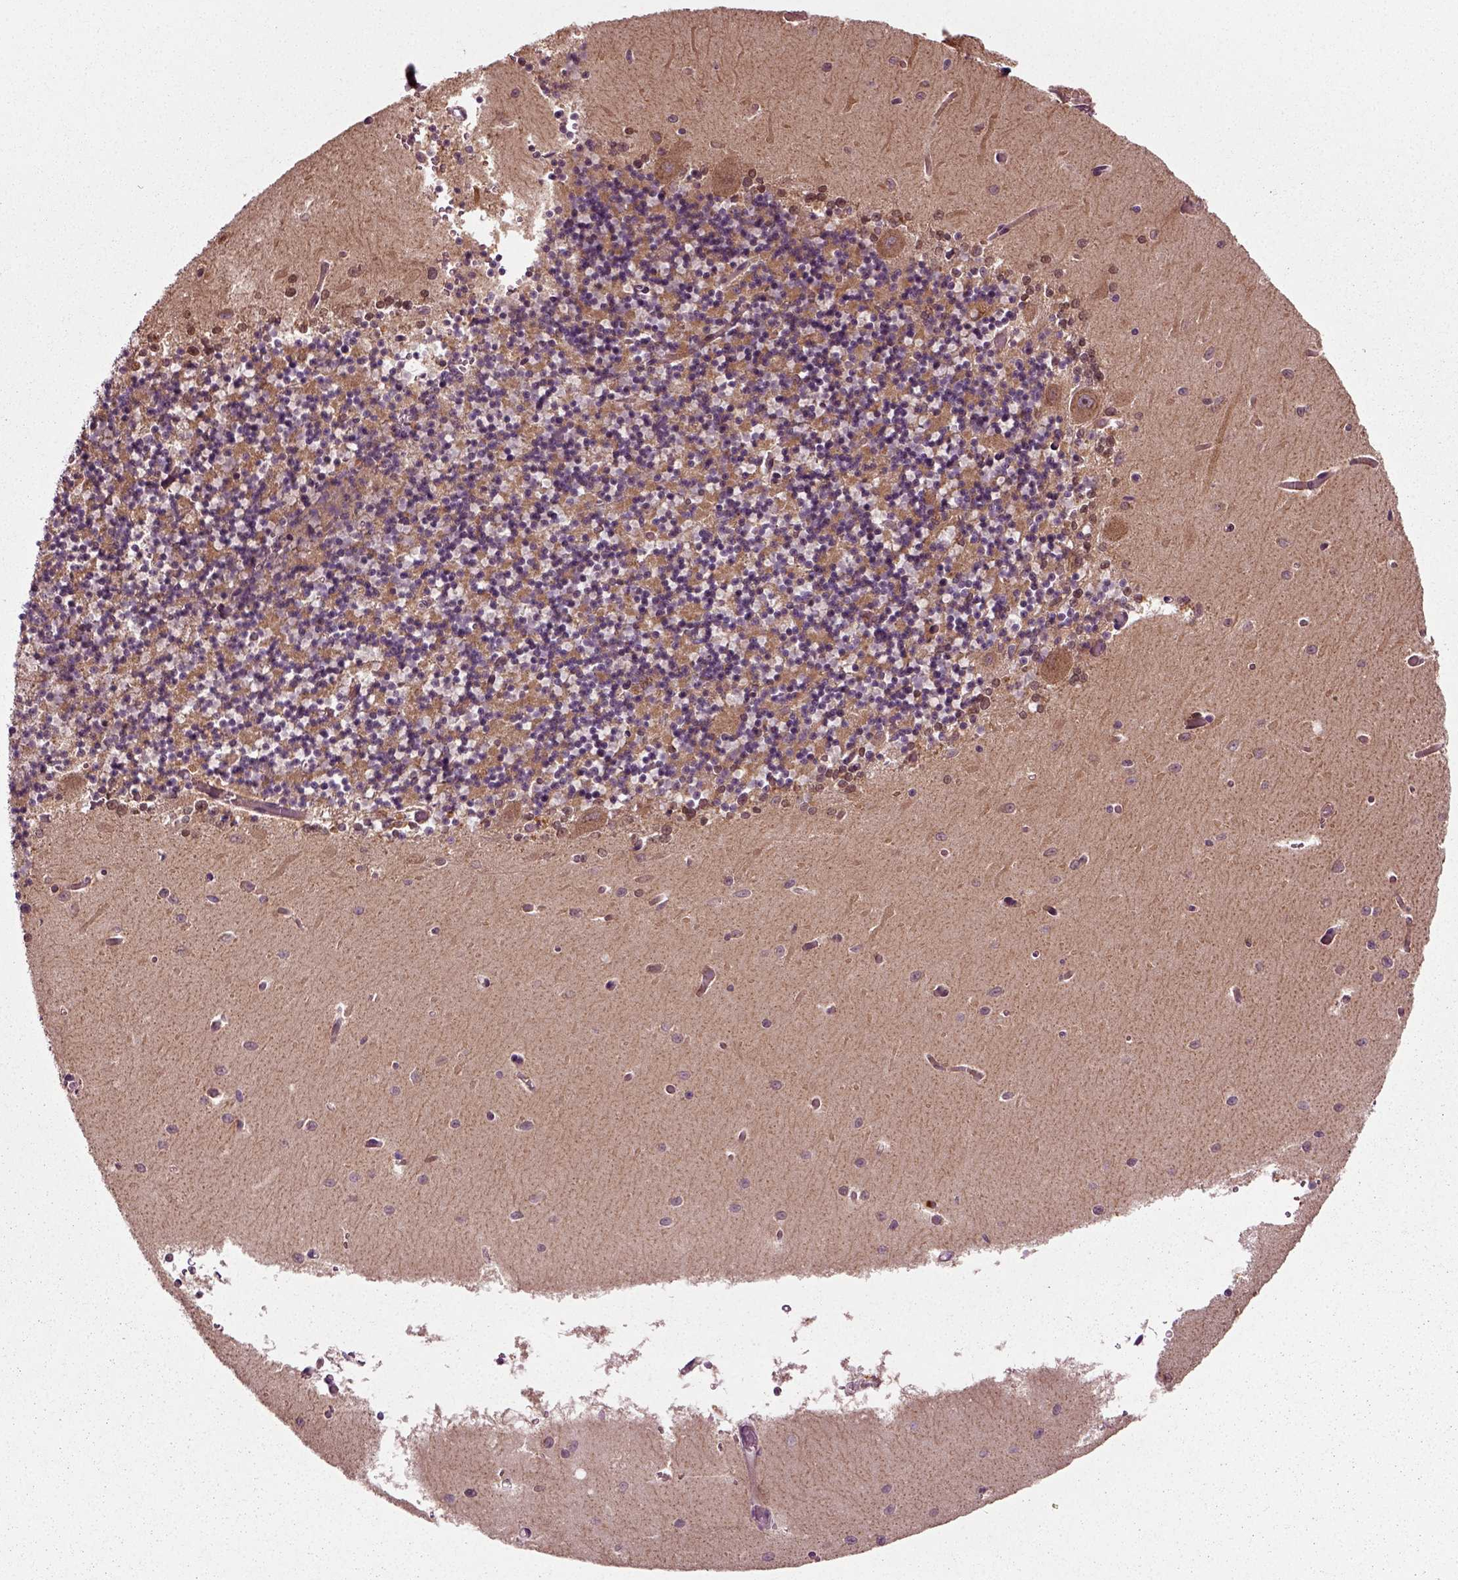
{"staining": {"intensity": "moderate", "quantity": "25%-75%", "location": "cytoplasmic/membranous"}, "tissue": "cerebellum", "cell_type": "Cells in granular layer", "image_type": "normal", "snomed": [{"axis": "morphology", "description": "Normal tissue, NOS"}, {"axis": "topography", "description": "Cerebellum"}], "caption": "Human cerebellum stained with a brown dye displays moderate cytoplasmic/membranous positive staining in about 25%-75% of cells in granular layer.", "gene": "PLCD3", "patient": {"sex": "female", "age": 64}}